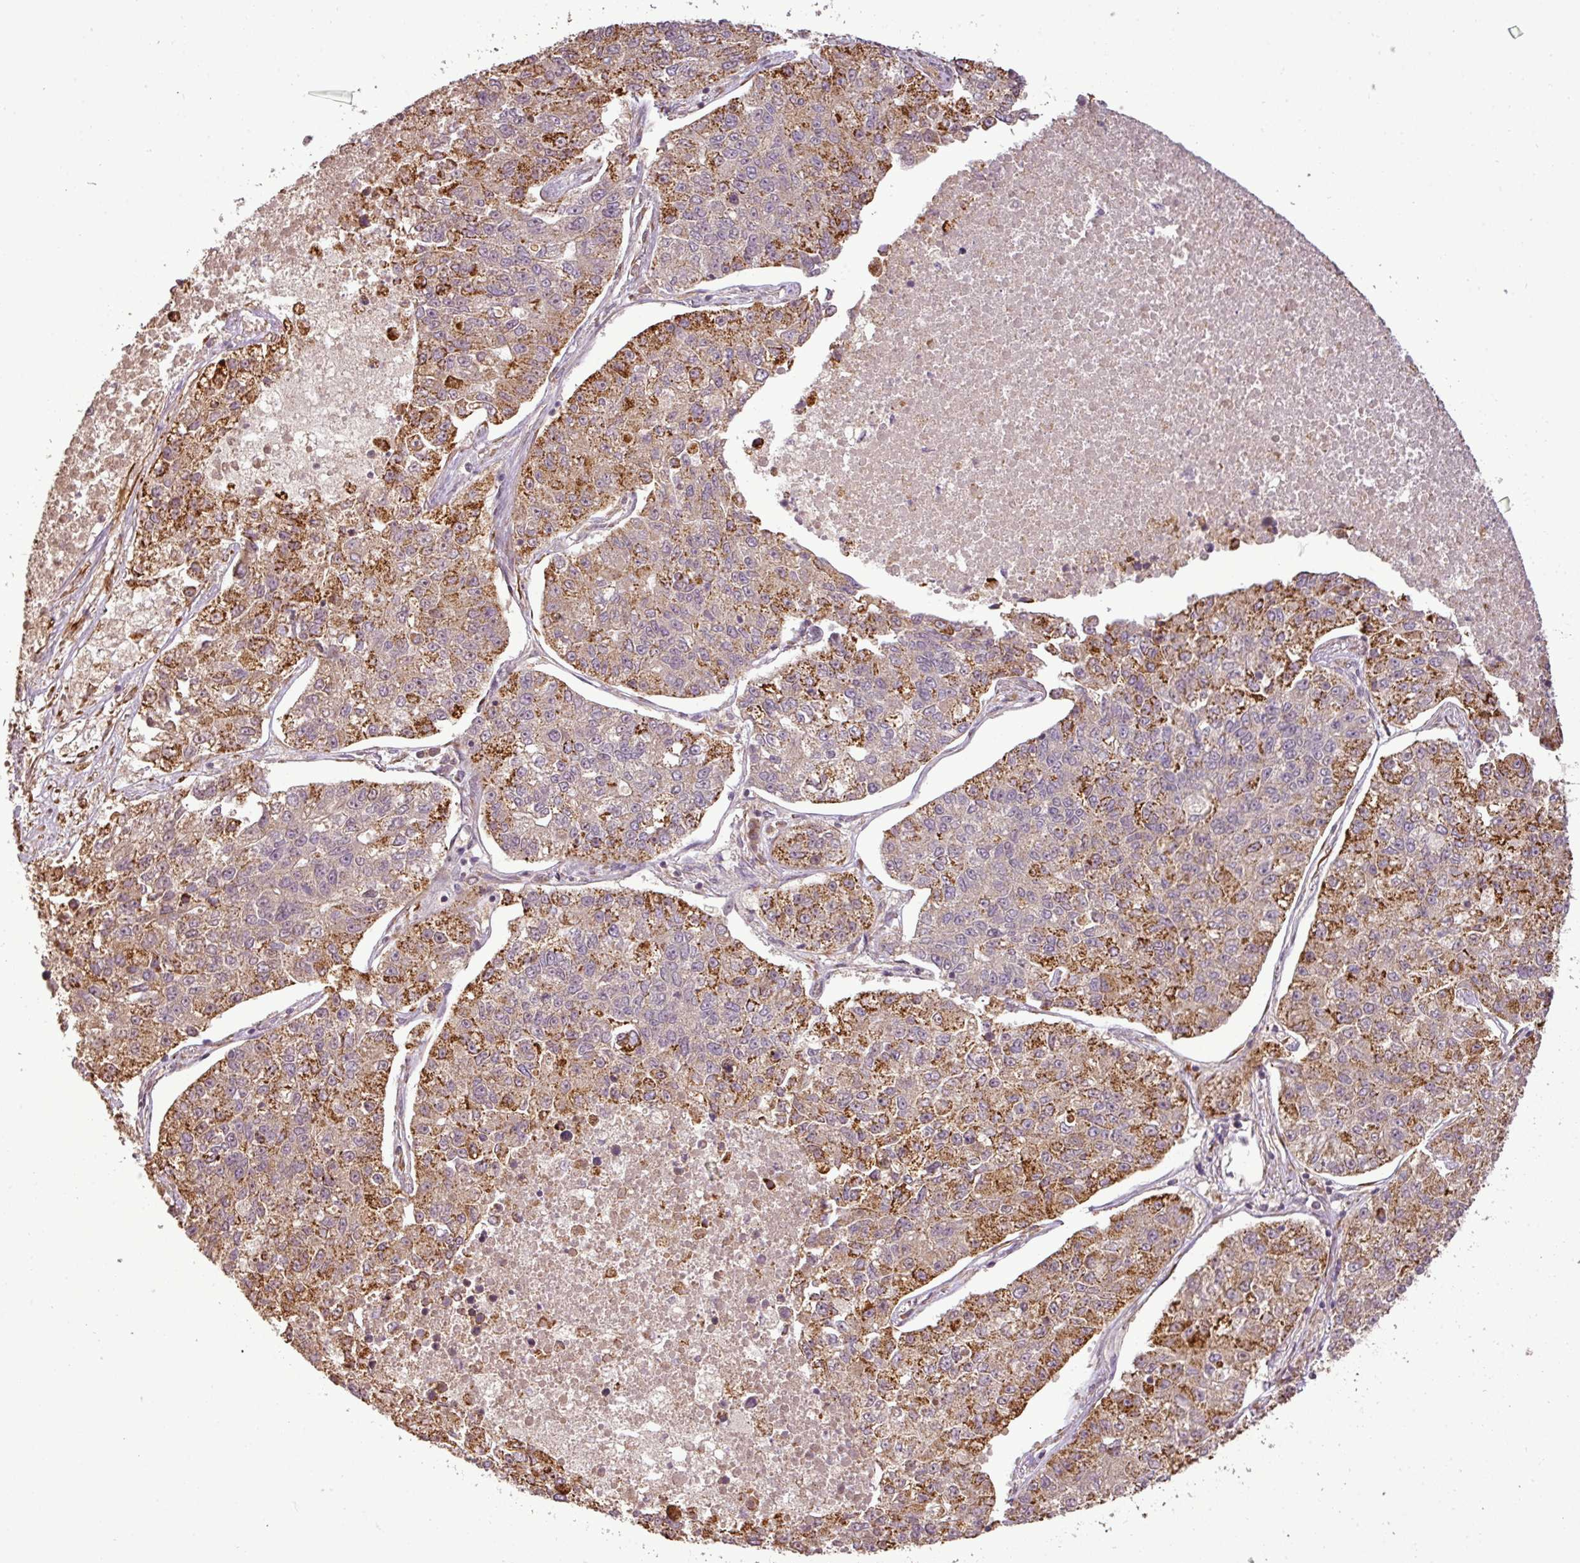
{"staining": {"intensity": "moderate", "quantity": "25%-75%", "location": "cytoplasmic/membranous"}, "tissue": "lung cancer", "cell_type": "Tumor cells", "image_type": "cancer", "snomed": [{"axis": "morphology", "description": "Adenocarcinoma, NOS"}, {"axis": "topography", "description": "Lung"}], "caption": "Immunohistochemical staining of adenocarcinoma (lung) shows medium levels of moderate cytoplasmic/membranous protein positivity in about 25%-75% of tumor cells. Ihc stains the protein of interest in brown and the nuclei are stained blue.", "gene": "FAIM", "patient": {"sex": "male", "age": 49}}